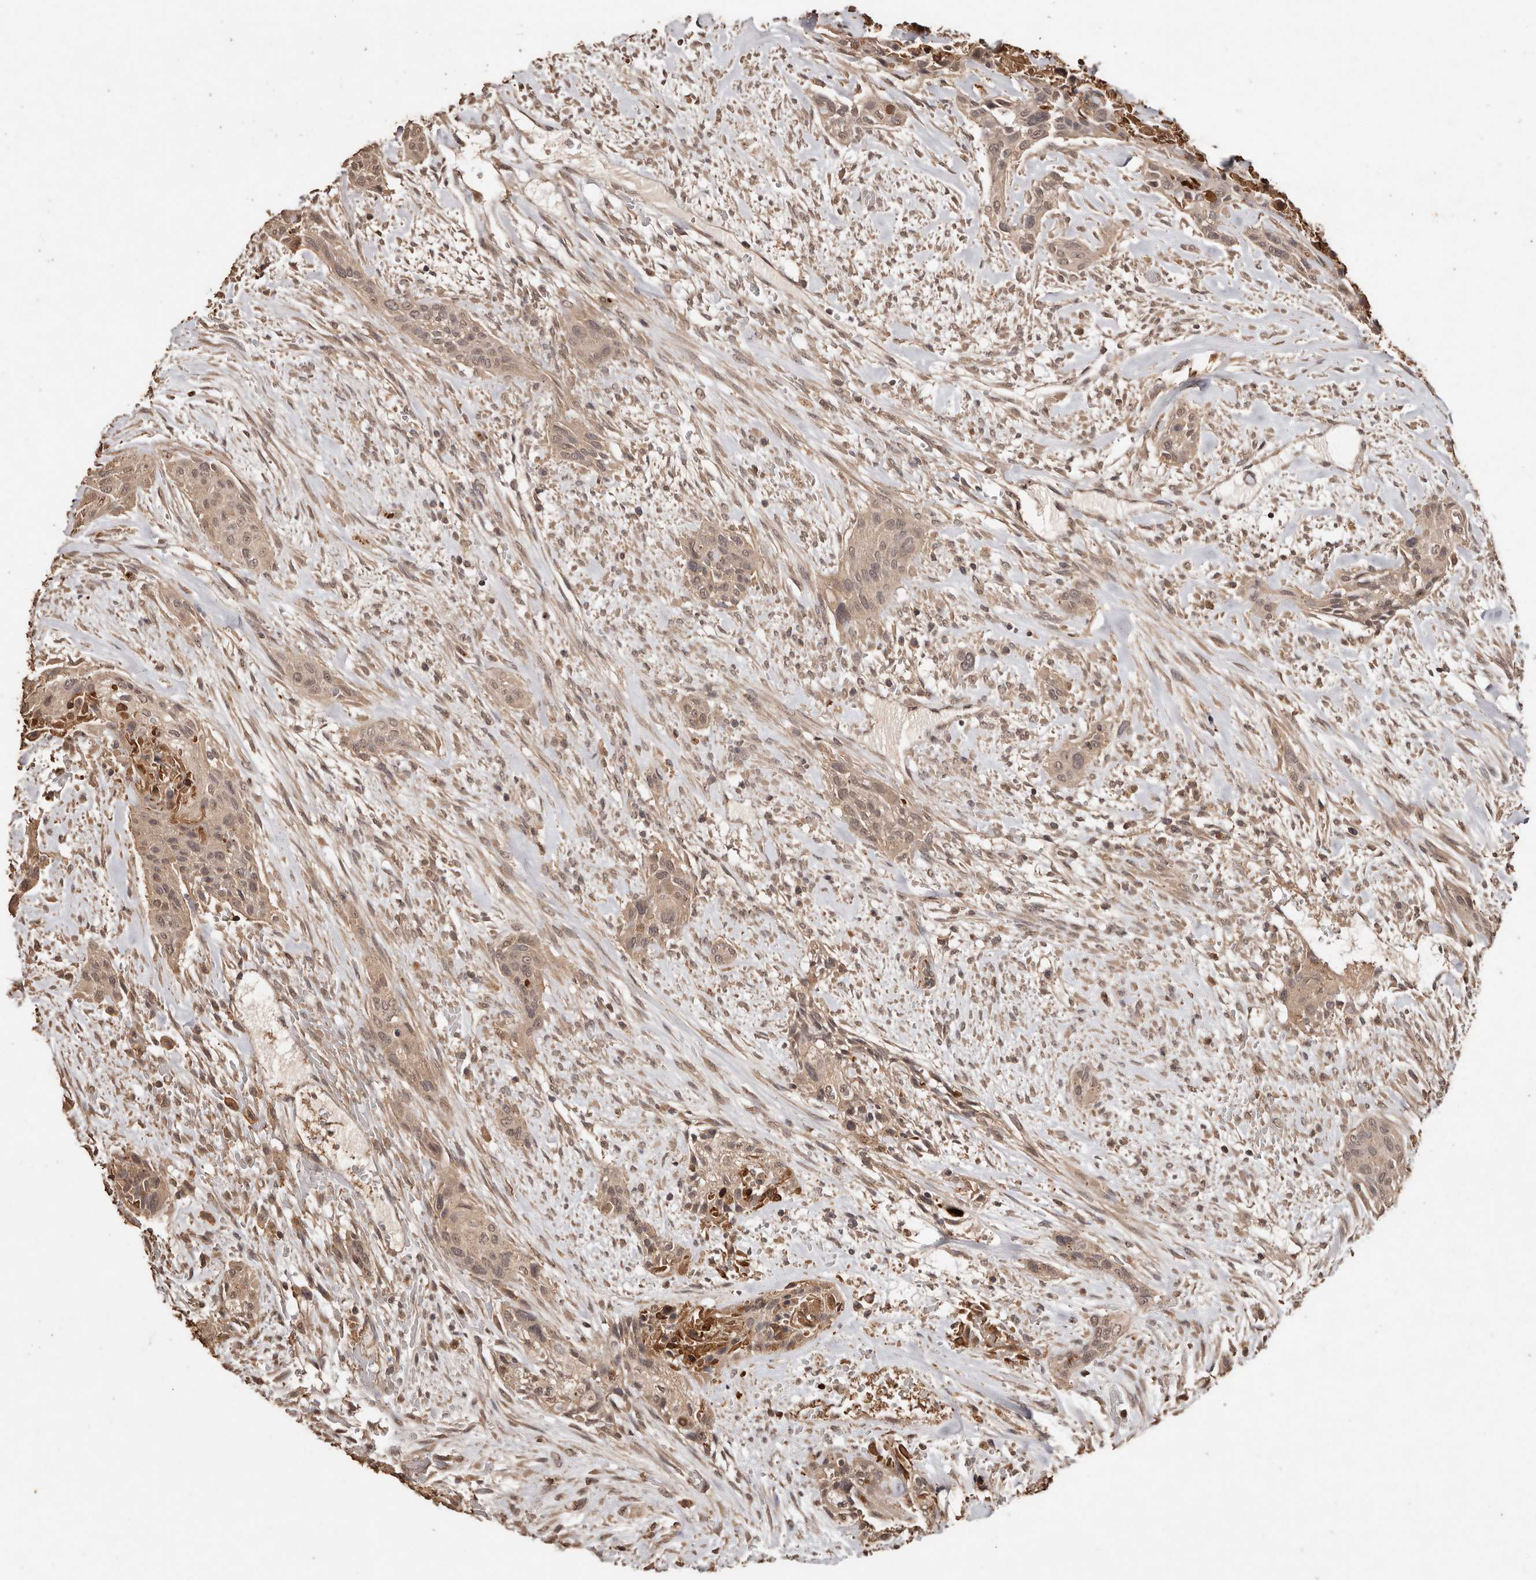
{"staining": {"intensity": "weak", "quantity": ">75%", "location": "cytoplasmic/membranous,nuclear"}, "tissue": "urothelial cancer", "cell_type": "Tumor cells", "image_type": "cancer", "snomed": [{"axis": "morphology", "description": "Urothelial carcinoma, High grade"}, {"axis": "topography", "description": "Urinary bladder"}], "caption": "Tumor cells reveal low levels of weak cytoplasmic/membranous and nuclear staining in about >75% of cells in urothelial carcinoma (high-grade).", "gene": "PKDCC", "patient": {"sex": "male", "age": 35}}